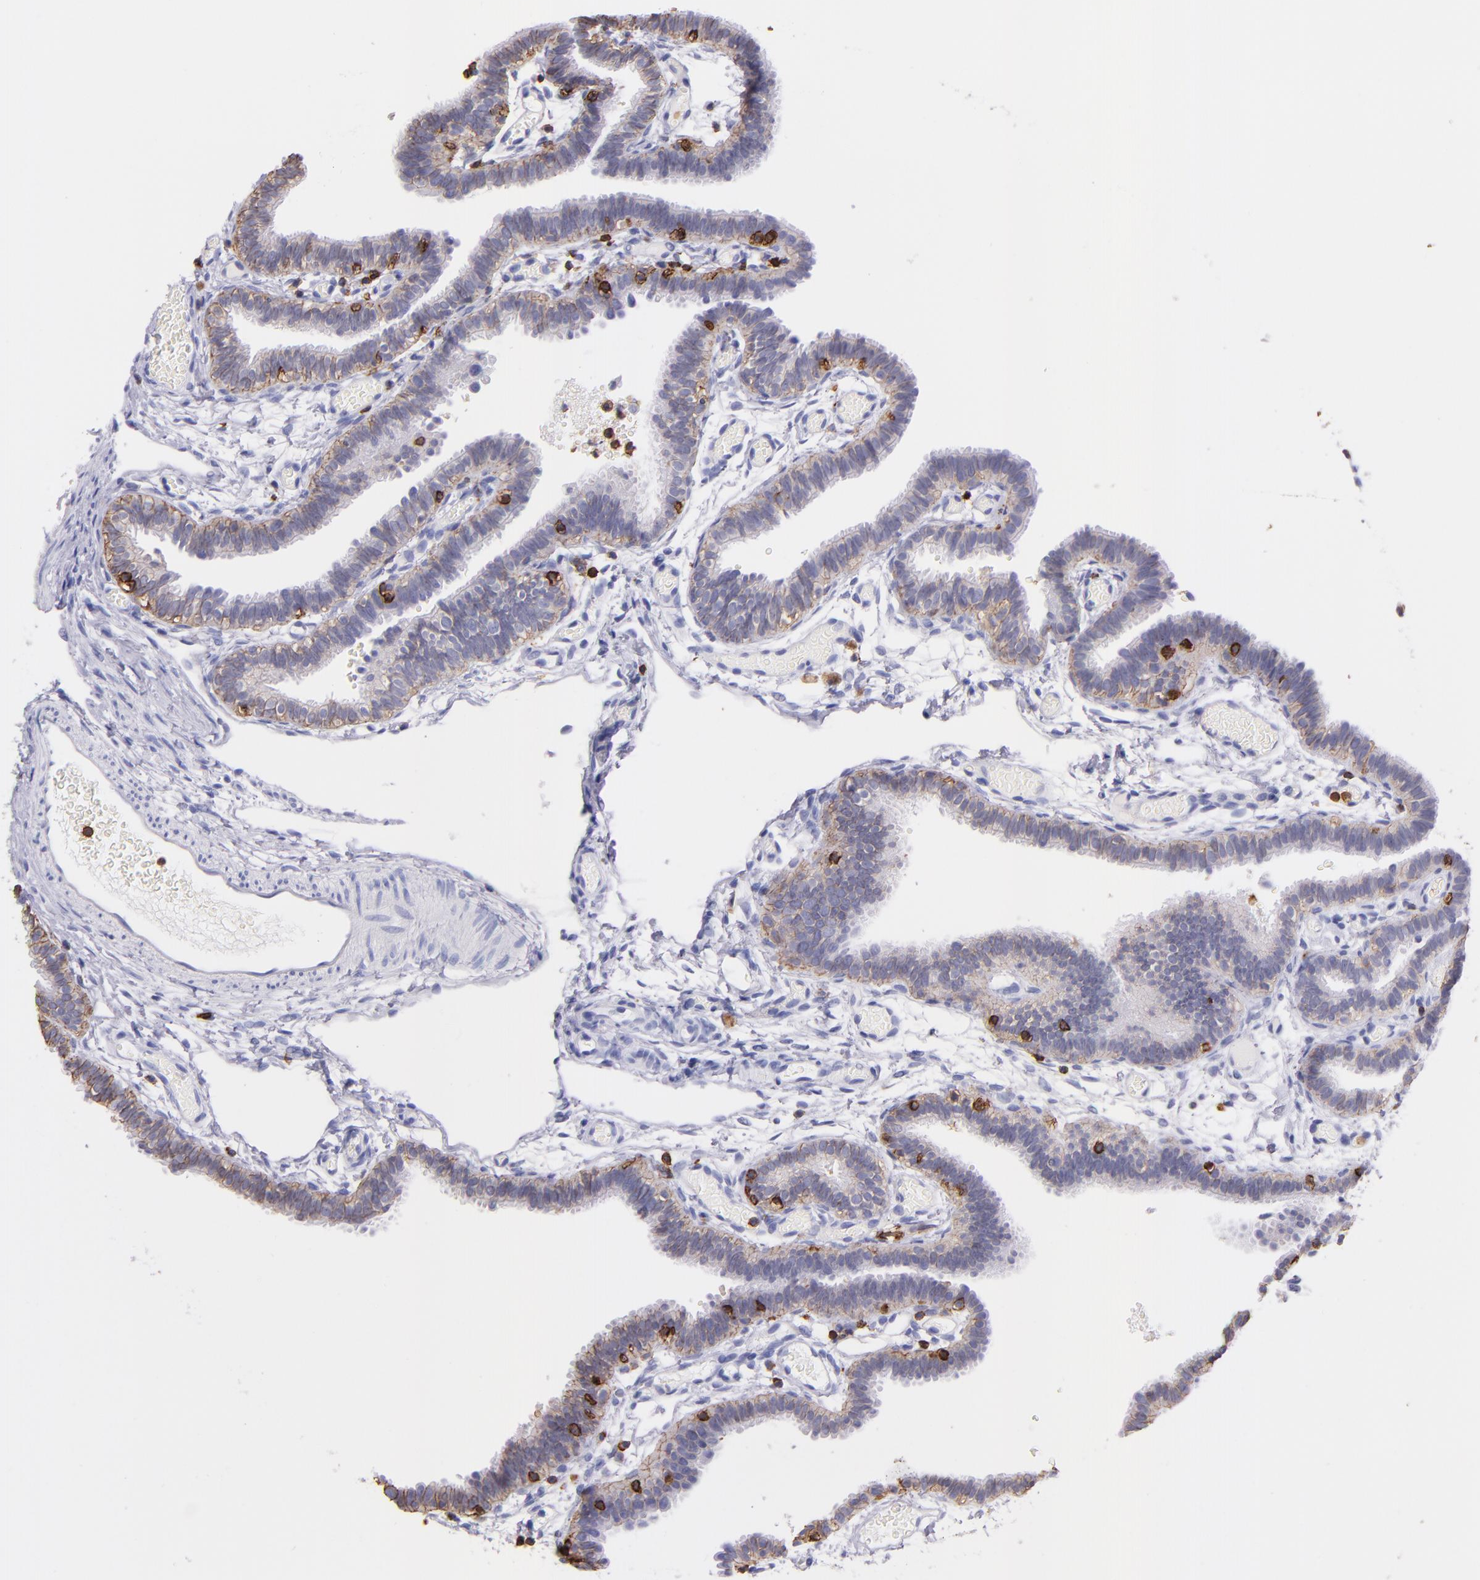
{"staining": {"intensity": "weak", "quantity": "<25%", "location": "cytoplasmic/membranous"}, "tissue": "fallopian tube", "cell_type": "Glandular cells", "image_type": "normal", "snomed": [{"axis": "morphology", "description": "Normal tissue, NOS"}, {"axis": "topography", "description": "Fallopian tube"}], "caption": "The micrograph shows no significant staining in glandular cells of fallopian tube.", "gene": "SPN", "patient": {"sex": "female", "age": 29}}